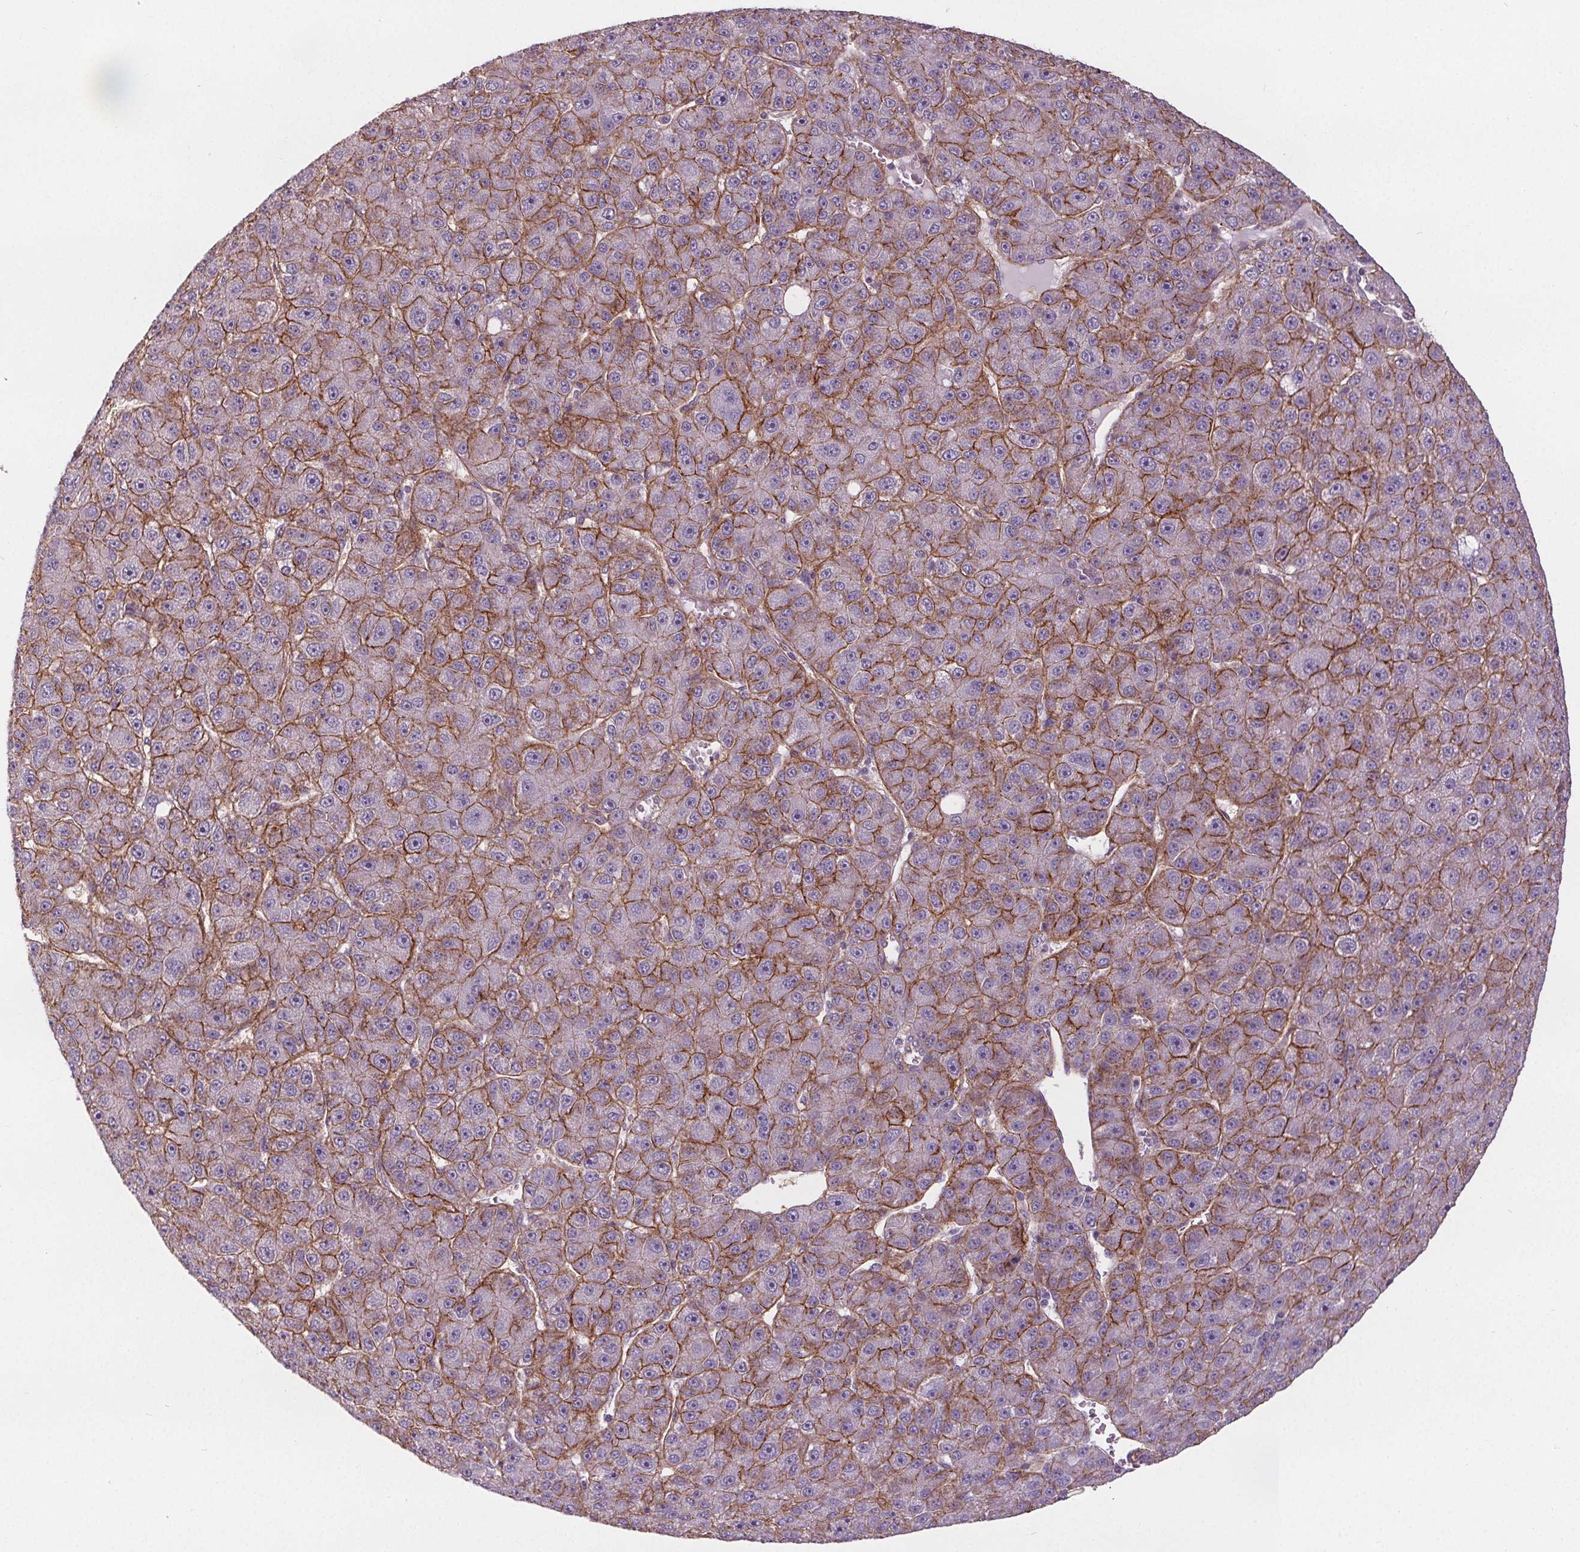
{"staining": {"intensity": "moderate", "quantity": "<25%", "location": "cytoplasmic/membranous"}, "tissue": "liver cancer", "cell_type": "Tumor cells", "image_type": "cancer", "snomed": [{"axis": "morphology", "description": "Carcinoma, Hepatocellular, NOS"}, {"axis": "topography", "description": "Liver"}], "caption": "Immunohistochemical staining of human liver cancer (hepatocellular carcinoma) displays low levels of moderate cytoplasmic/membranous expression in approximately <25% of tumor cells. (DAB (3,3'-diaminobenzidine) IHC, brown staining for protein, blue staining for nuclei).", "gene": "ATP1A1", "patient": {"sex": "male", "age": 67}}